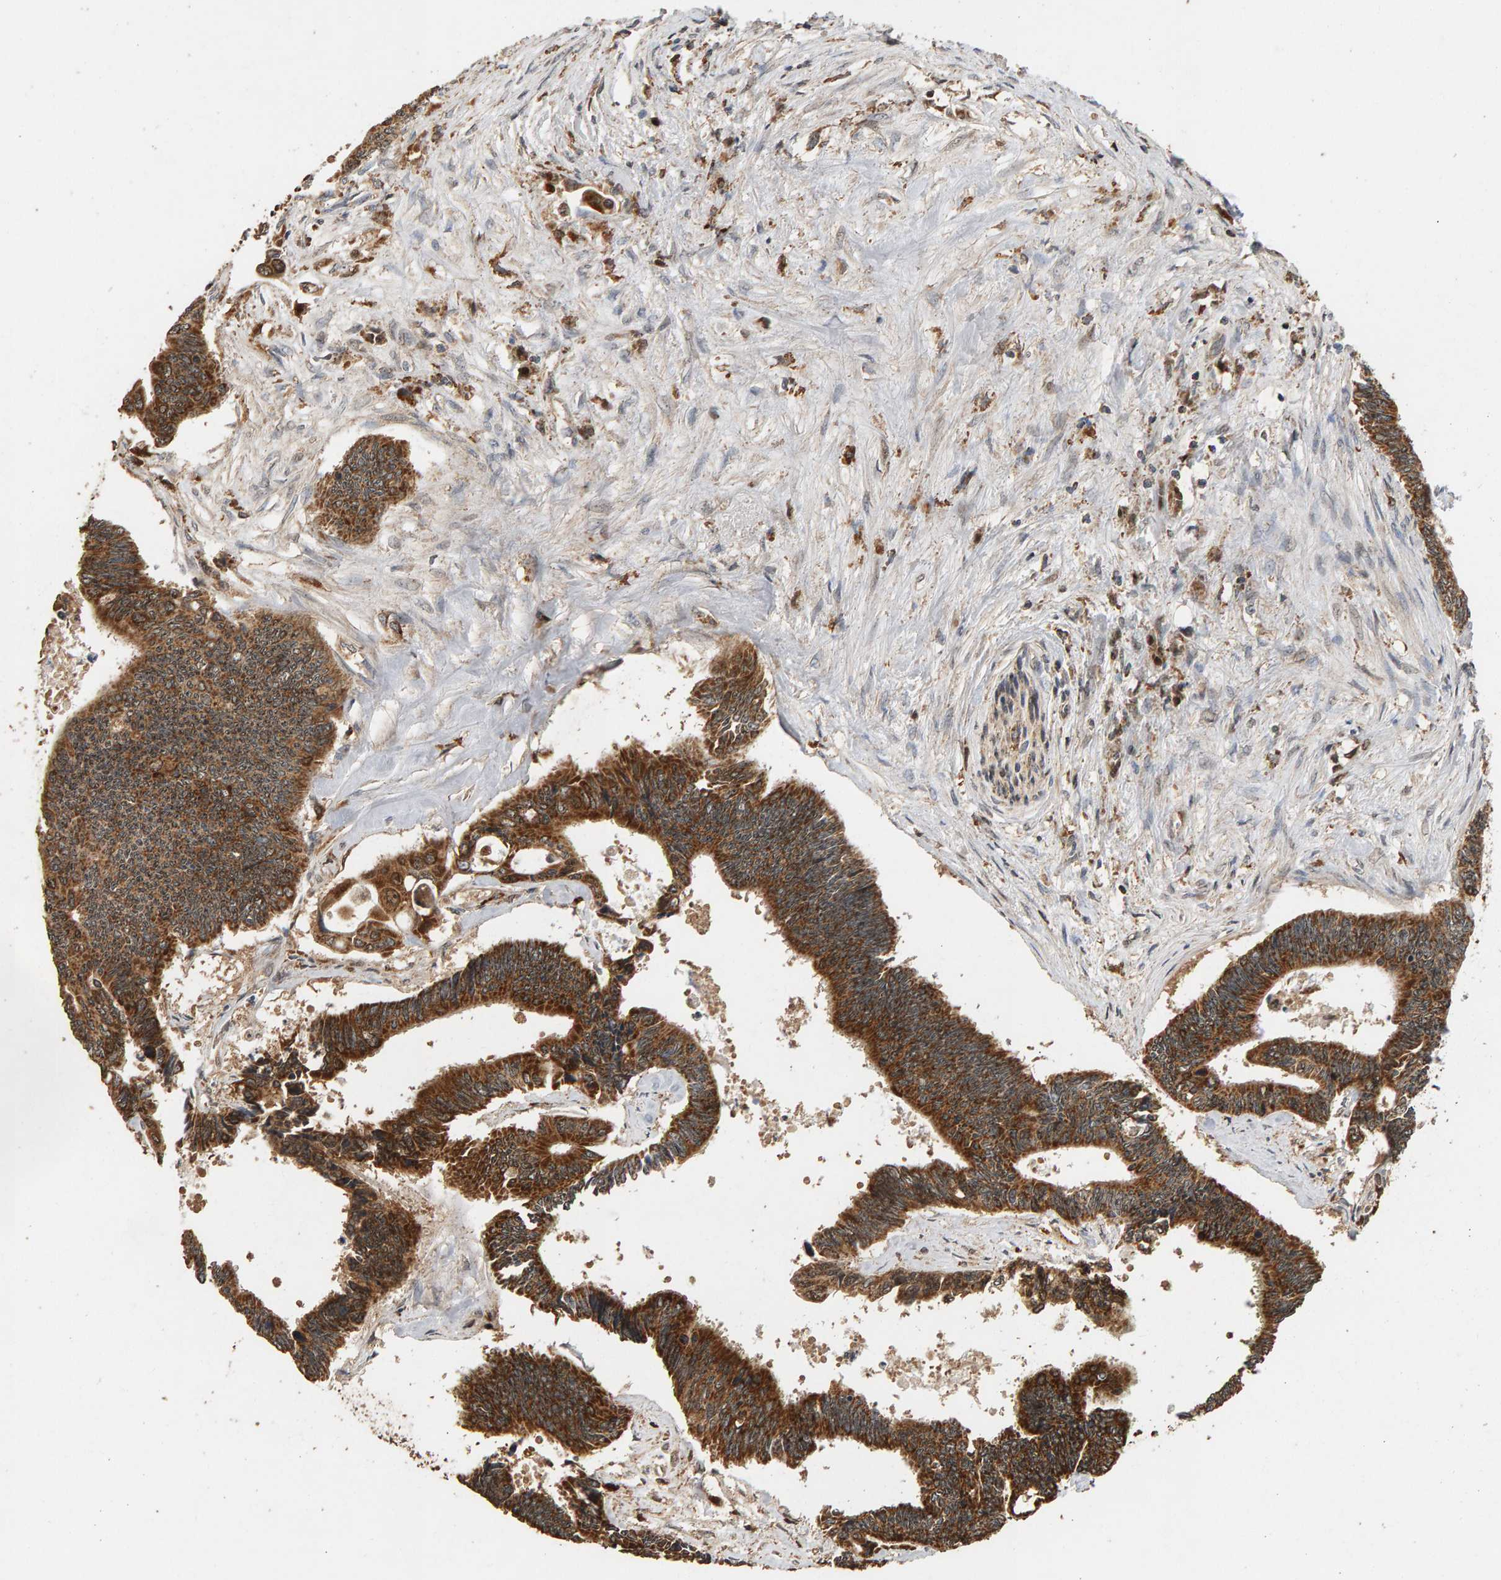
{"staining": {"intensity": "strong", "quantity": ">75%", "location": "cytoplasmic/membranous"}, "tissue": "pancreatic cancer", "cell_type": "Tumor cells", "image_type": "cancer", "snomed": [{"axis": "morphology", "description": "Adenocarcinoma, NOS"}, {"axis": "topography", "description": "Pancreas"}], "caption": "DAB (3,3'-diaminobenzidine) immunohistochemical staining of pancreatic adenocarcinoma exhibits strong cytoplasmic/membranous protein expression in approximately >75% of tumor cells.", "gene": "GSTK1", "patient": {"sex": "female", "age": 70}}